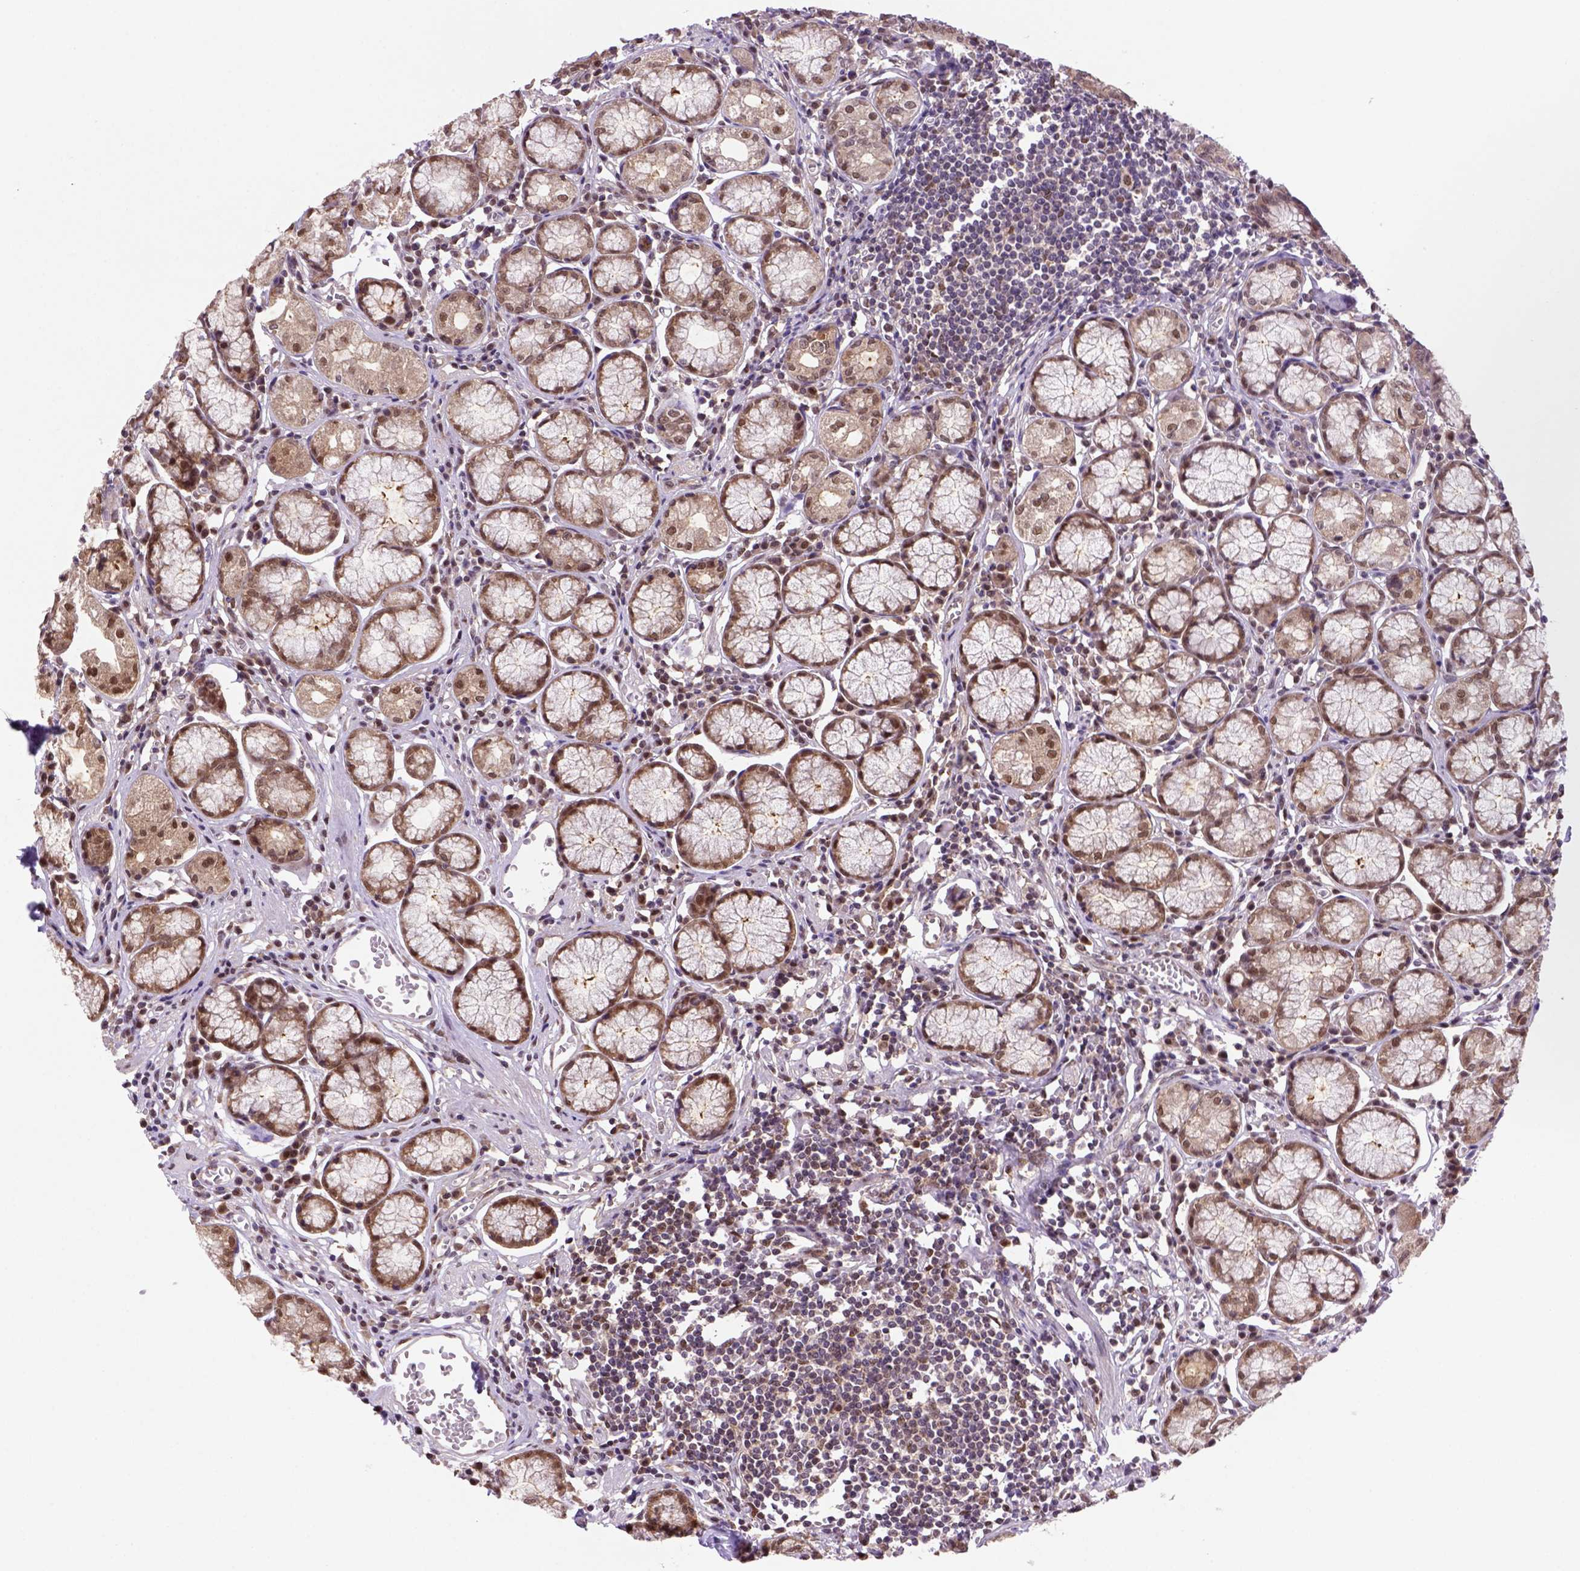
{"staining": {"intensity": "strong", "quantity": "<25%", "location": "cytoplasmic/membranous,nuclear"}, "tissue": "stomach", "cell_type": "Glandular cells", "image_type": "normal", "snomed": [{"axis": "morphology", "description": "Normal tissue, NOS"}, {"axis": "topography", "description": "Stomach"}], "caption": "A brown stain highlights strong cytoplasmic/membranous,nuclear staining of a protein in glandular cells of unremarkable stomach.", "gene": "PSMC2", "patient": {"sex": "male", "age": 55}}